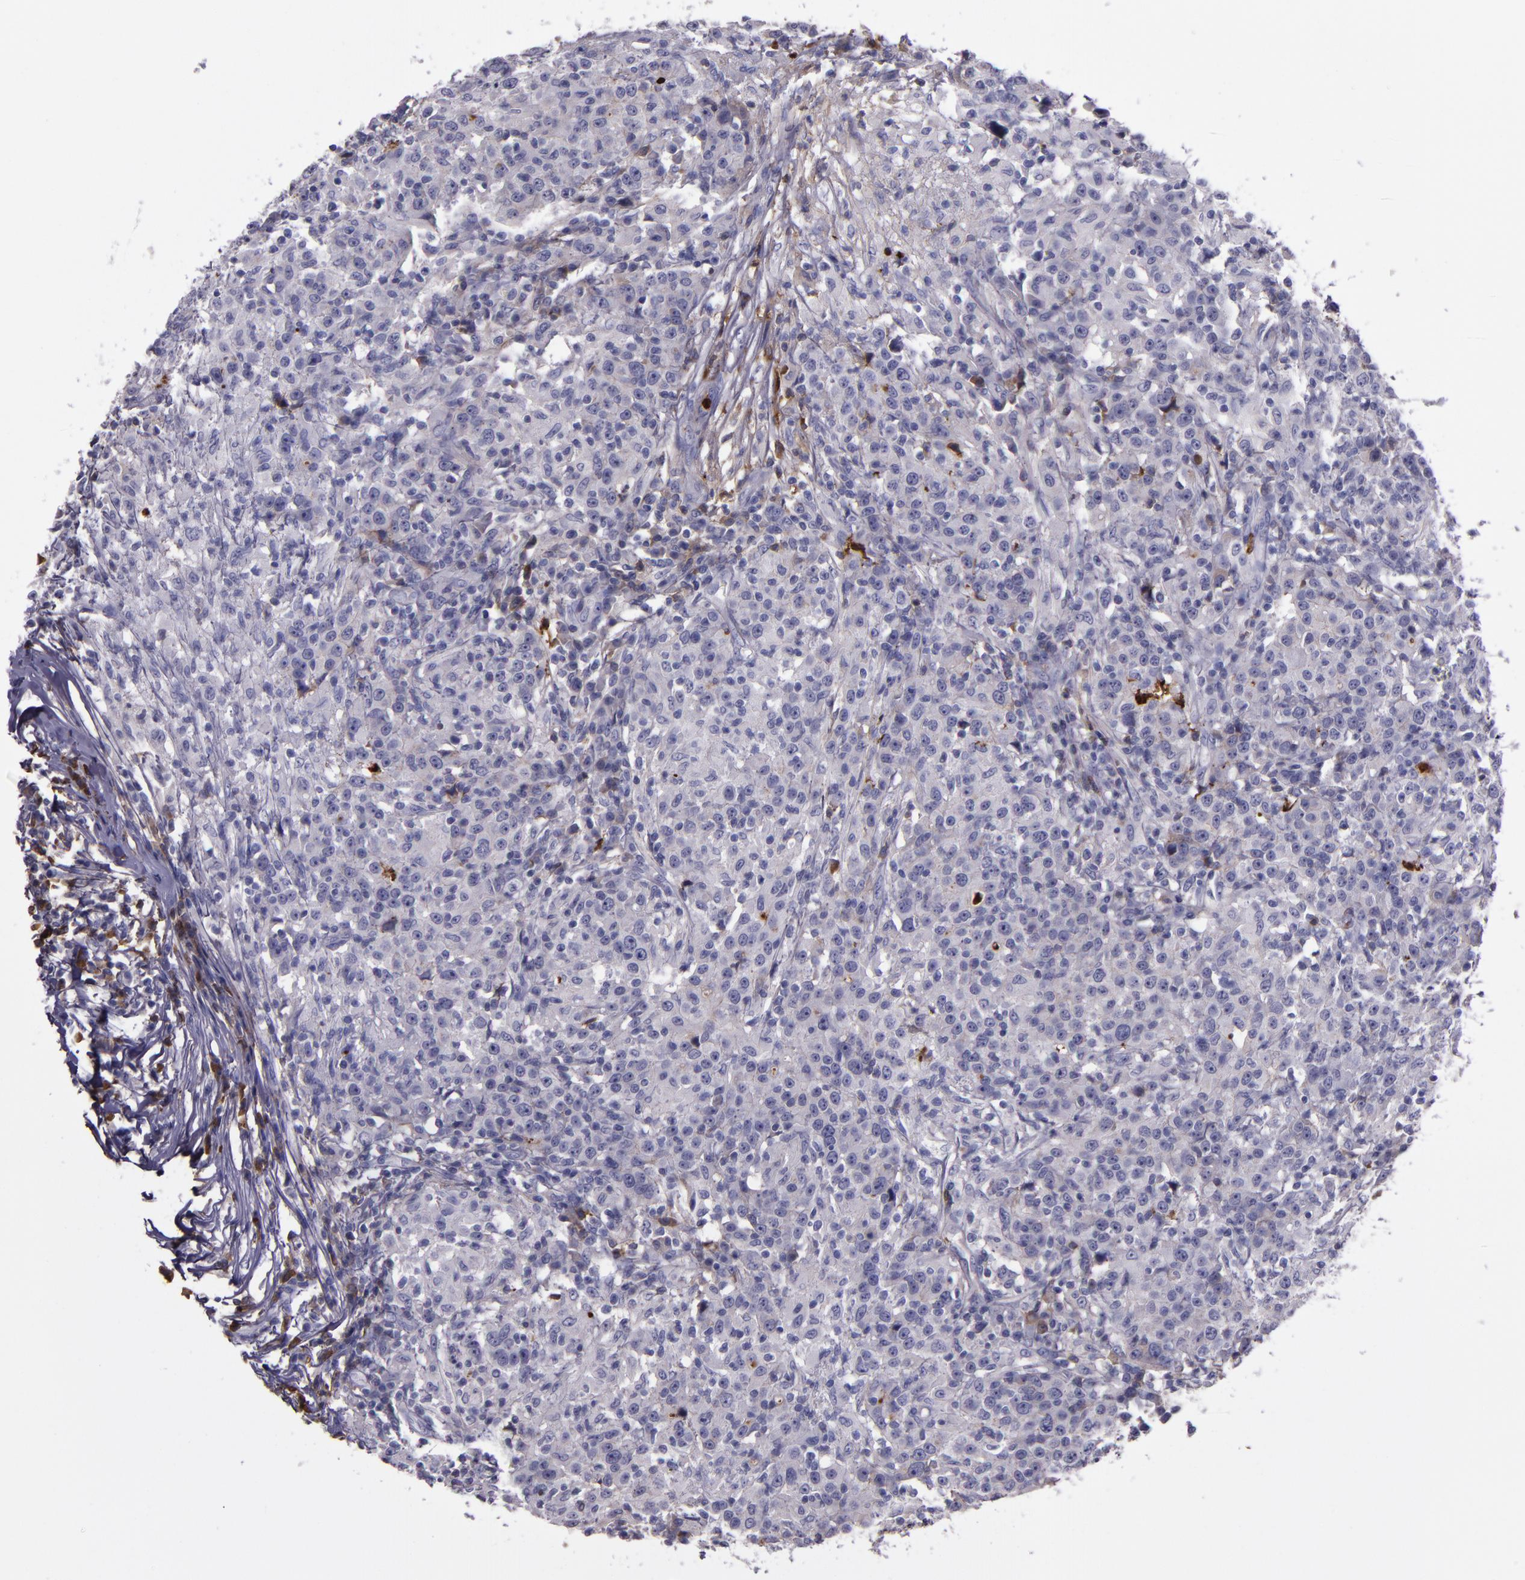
{"staining": {"intensity": "weak", "quantity": "<25%", "location": "cytoplasmic/membranous"}, "tissue": "head and neck cancer", "cell_type": "Tumor cells", "image_type": "cancer", "snomed": [{"axis": "morphology", "description": "Adenocarcinoma, NOS"}, {"axis": "topography", "description": "Salivary gland"}, {"axis": "topography", "description": "Head-Neck"}], "caption": "This is an IHC photomicrograph of human head and neck cancer. There is no staining in tumor cells.", "gene": "APOH", "patient": {"sex": "female", "age": 65}}